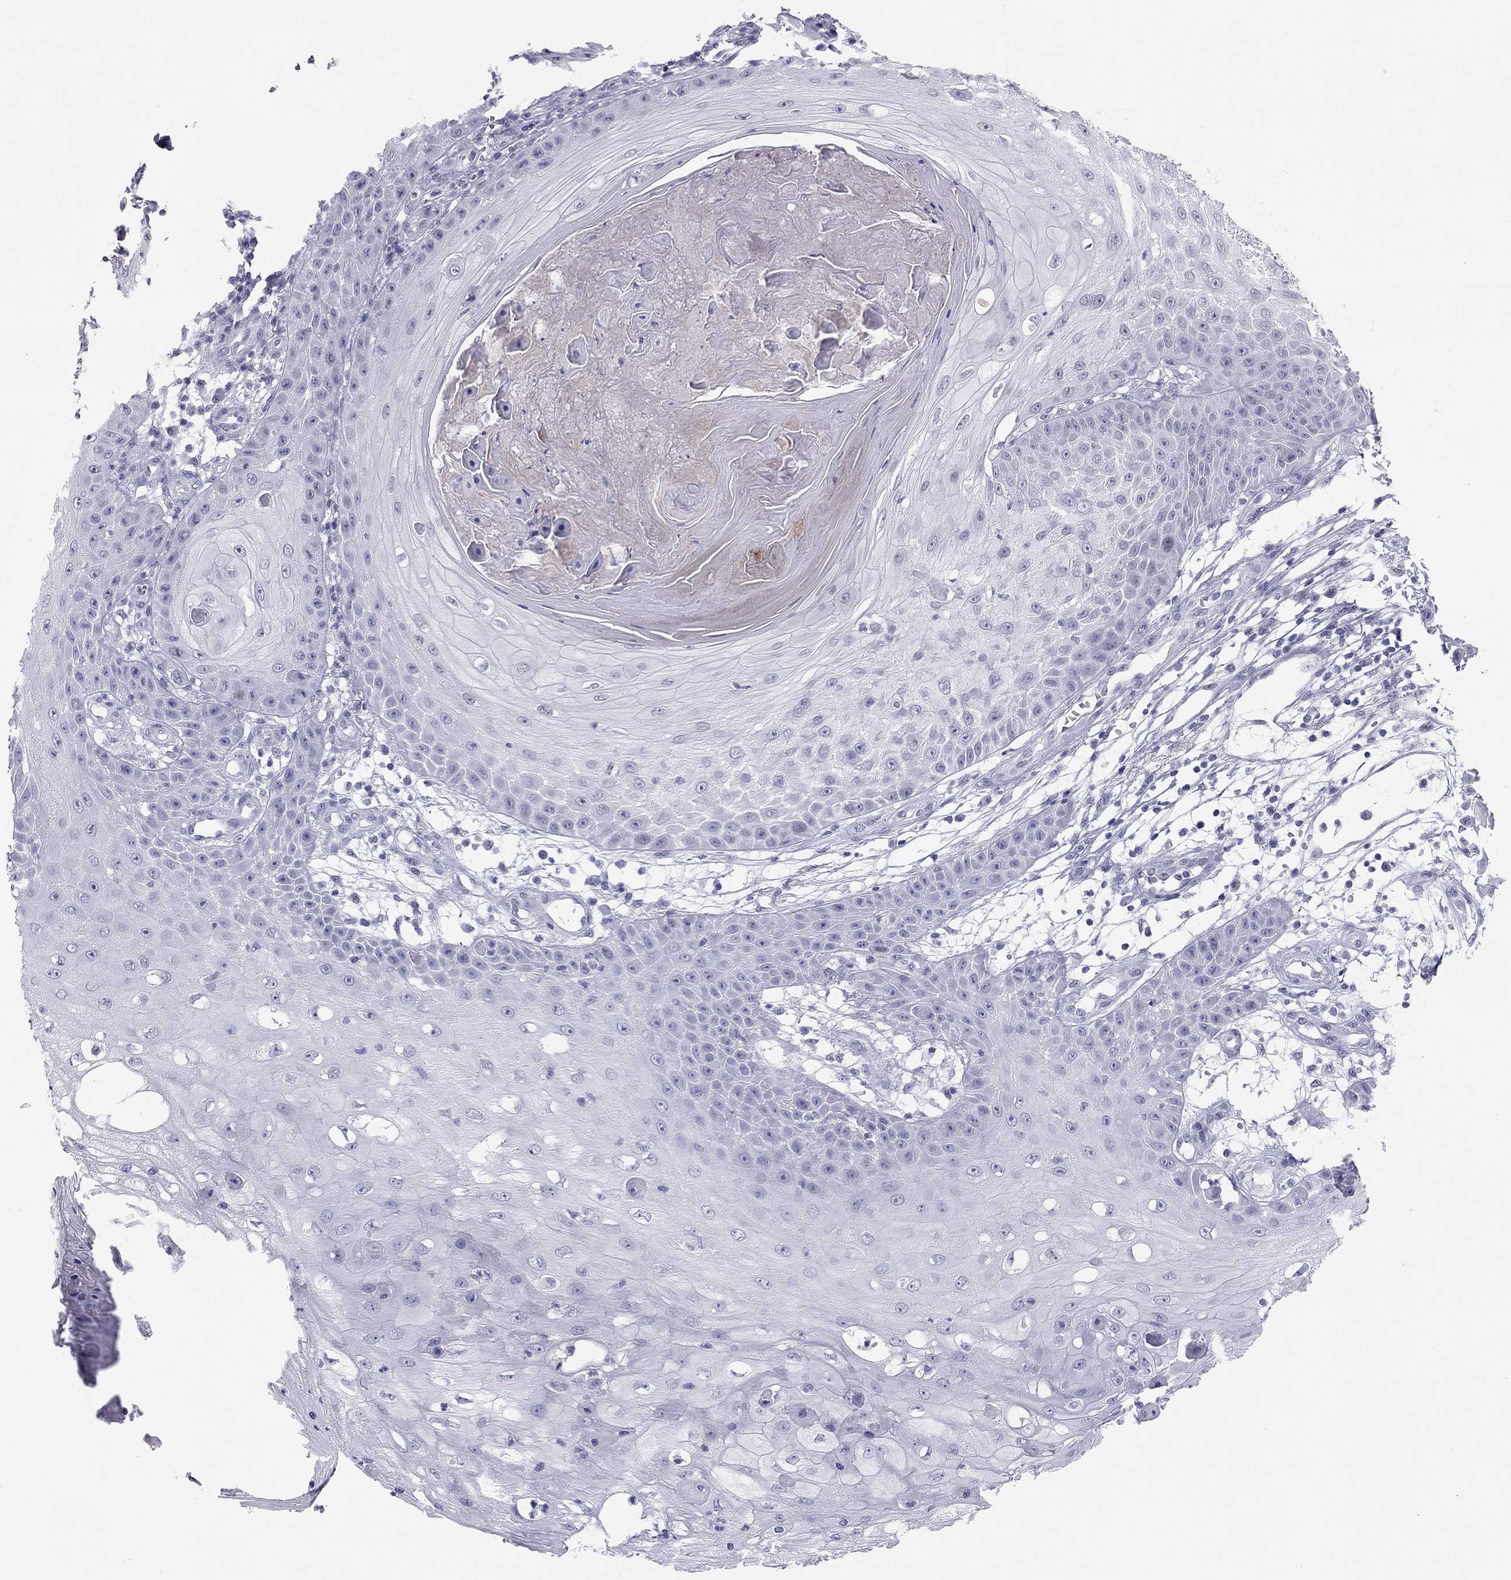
{"staining": {"intensity": "negative", "quantity": "none", "location": "none"}, "tissue": "skin cancer", "cell_type": "Tumor cells", "image_type": "cancer", "snomed": [{"axis": "morphology", "description": "Squamous cell carcinoma, NOS"}, {"axis": "topography", "description": "Skin"}], "caption": "A high-resolution histopathology image shows IHC staining of skin squamous cell carcinoma, which displays no significant positivity in tumor cells.", "gene": "PHOX2A", "patient": {"sex": "male", "age": 70}}